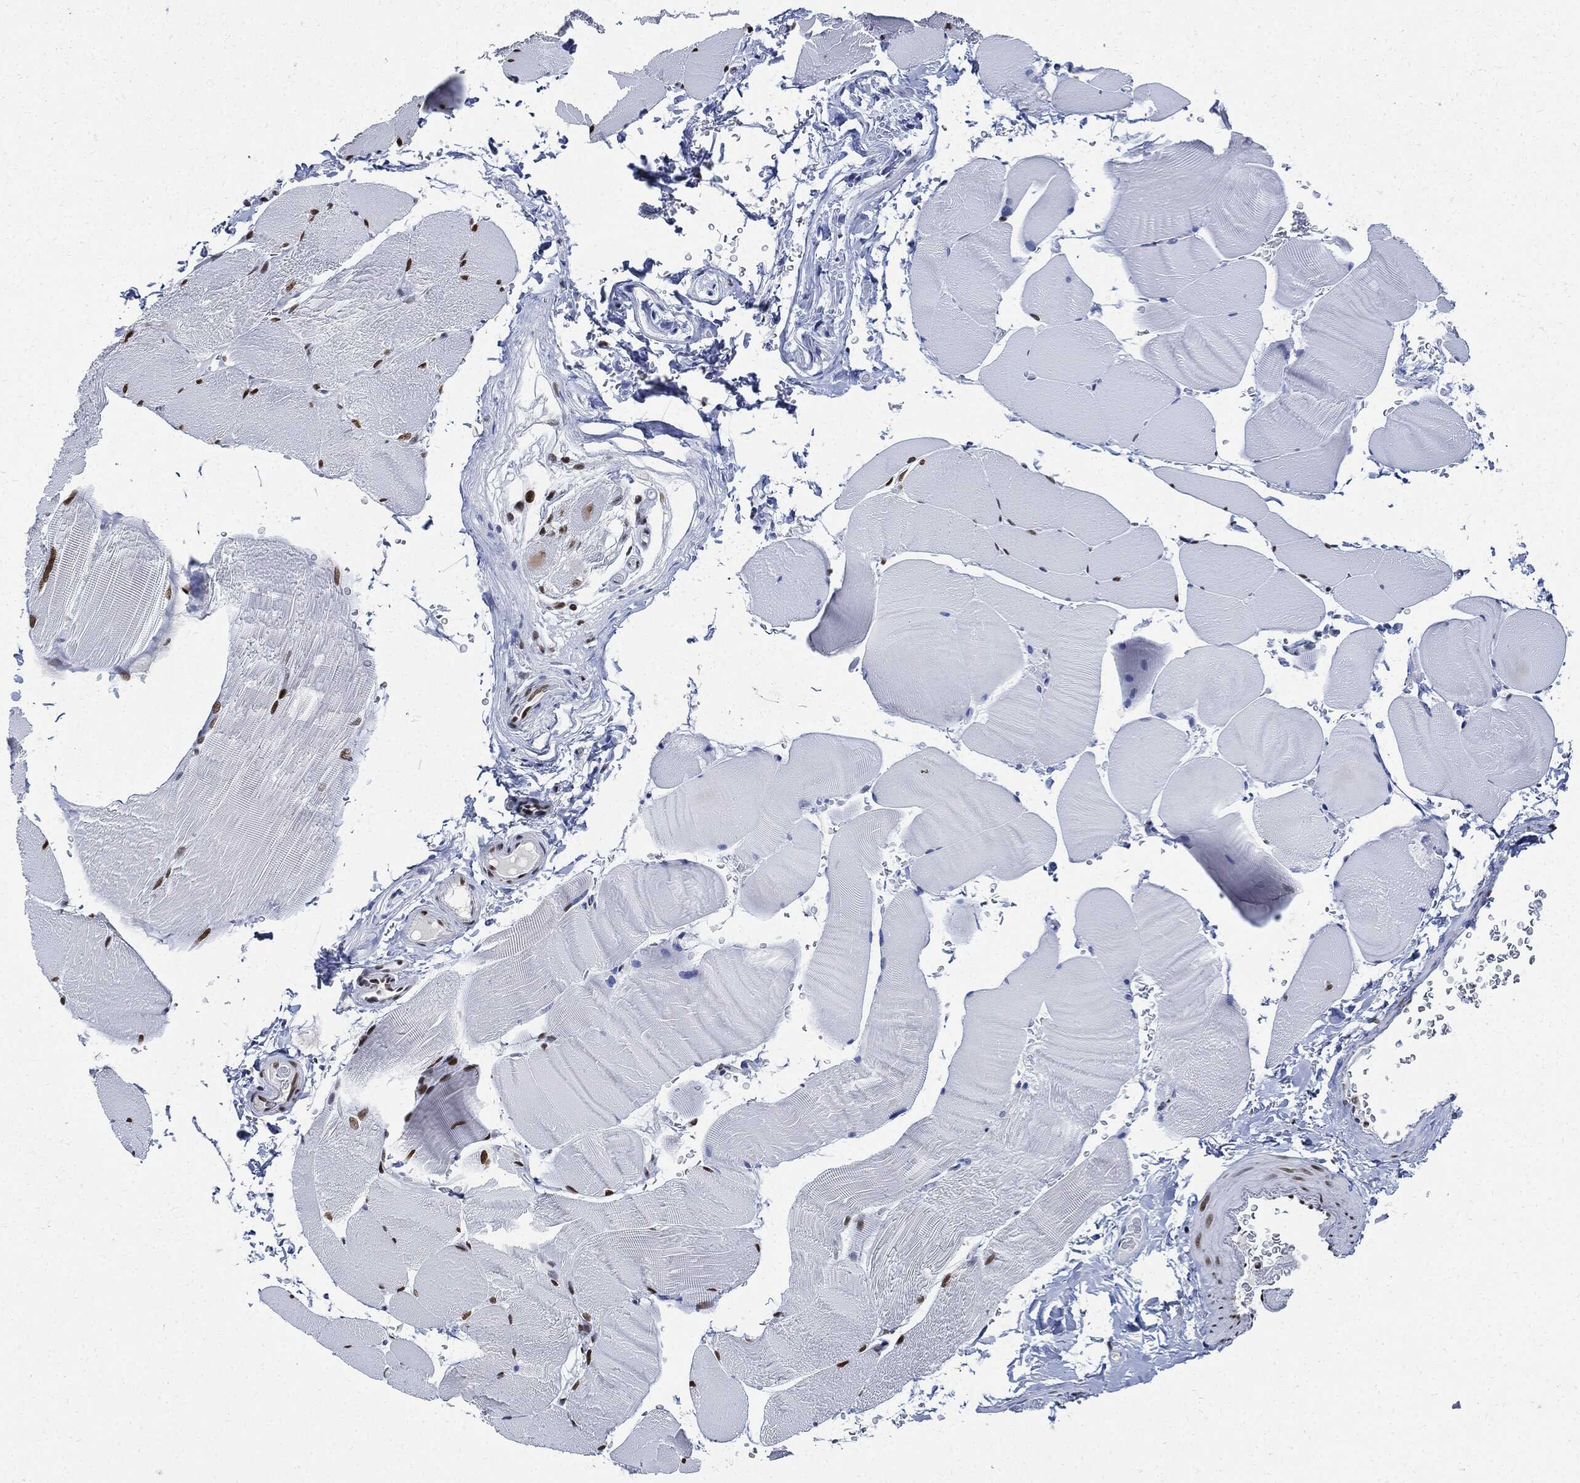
{"staining": {"intensity": "strong", "quantity": "<25%", "location": "nuclear"}, "tissue": "skeletal muscle", "cell_type": "Myocytes", "image_type": "normal", "snomed": [{"axis": "morphology", "description": "Normal tissue, NOS"}, {"axis": "topography", "description": "Skeletal muscle"}], "caption": "This micrograph shows IHC staining of normal skeletal muscle, with medium strong nuclear expression in about <25% of myocytes.", "gene": "PCNA", "patient": {"sex": "female", "age": 37}}